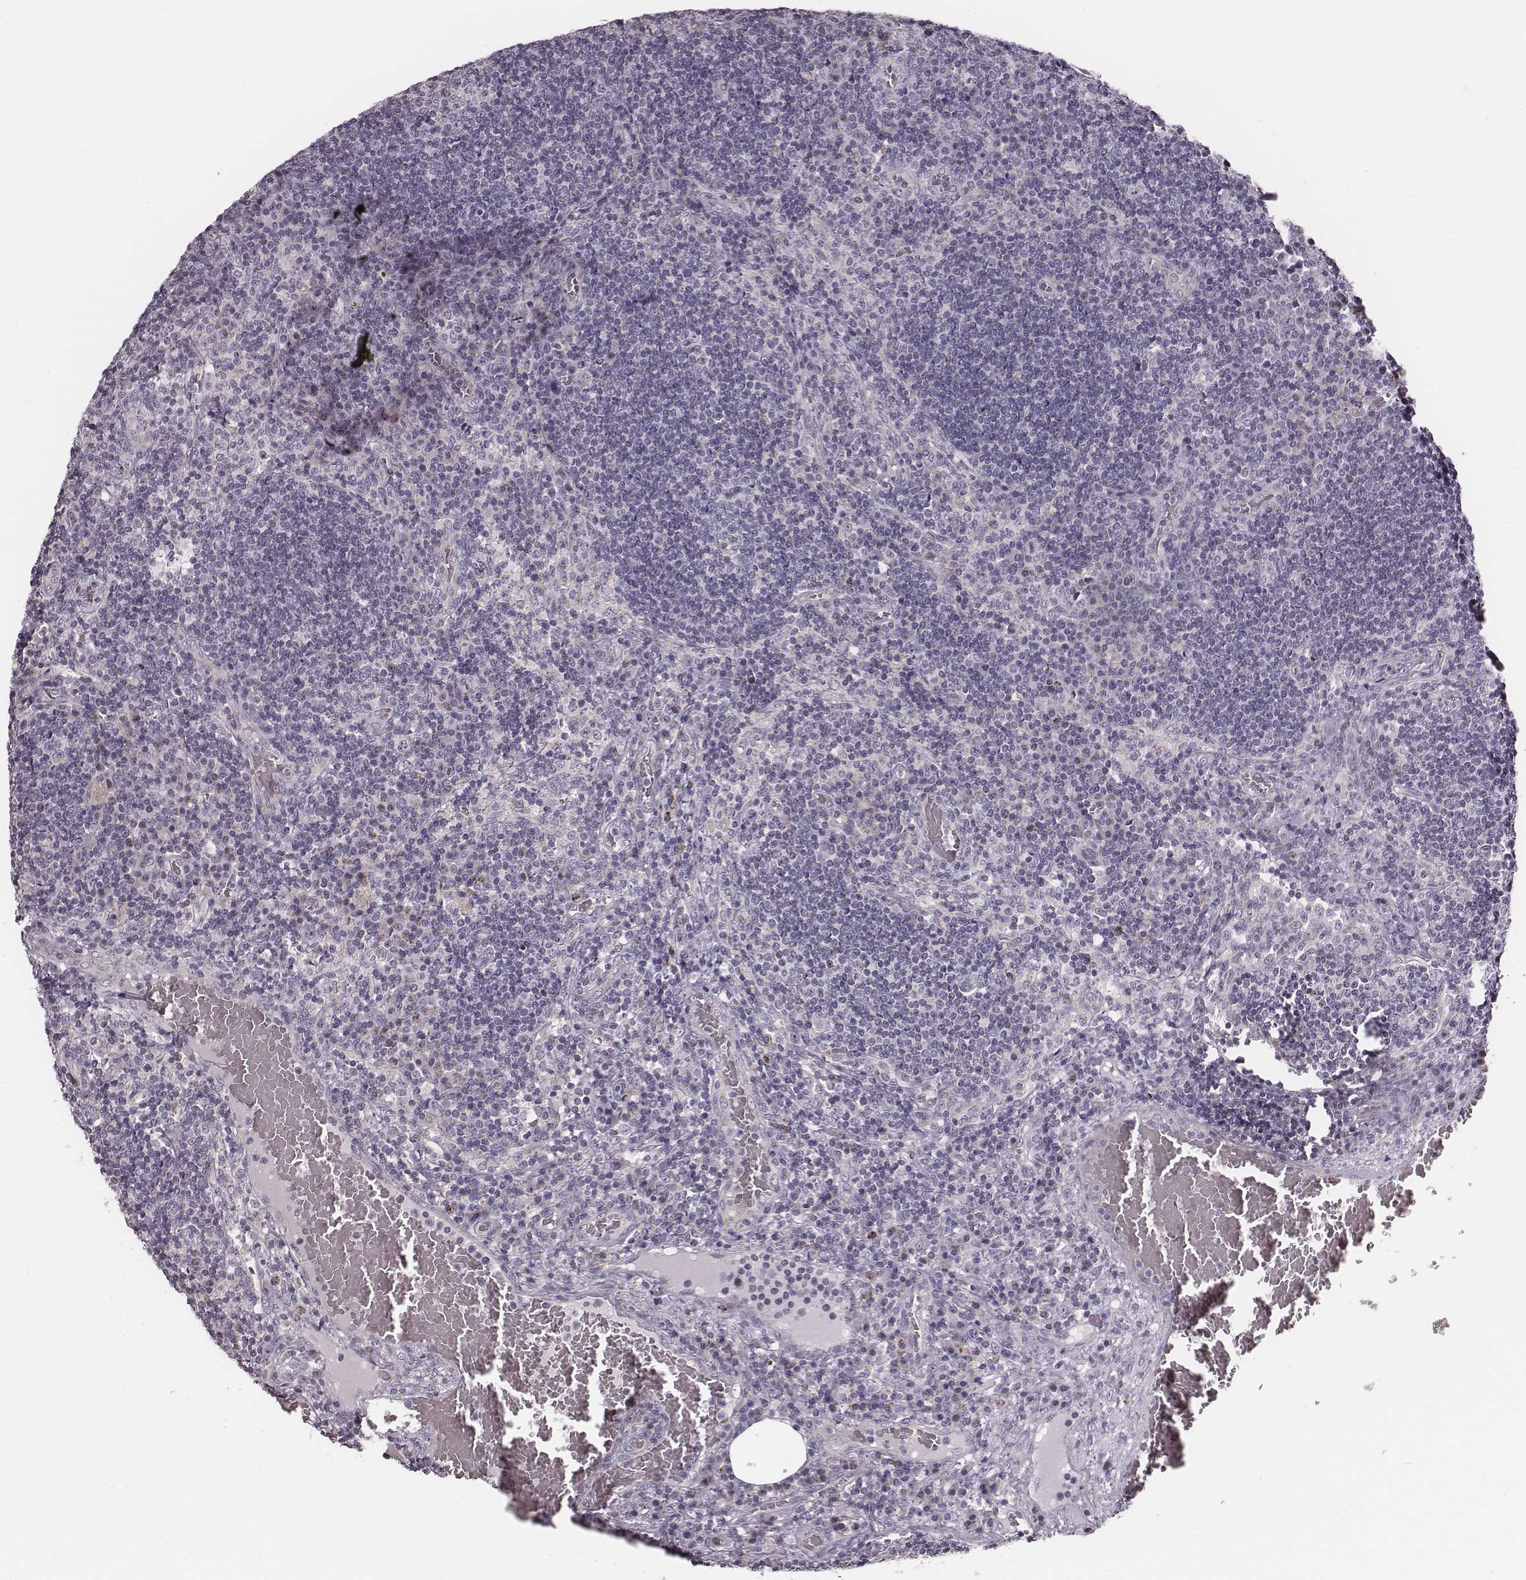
{"staining": {"intensity": "negative", "quantity": "none", "location": "none"}, "tissue": "lymph node", "cell_type": "Germinal center cells", "image_type": "normal", "snomed": [{"axis": "morphology", "description": "Normal tissue, NOS"}, {"axis": "topography", "description": "Lymph node"}], "caption": "A photomicrograph of human lymph node is negative for staining in germinal center cells. (DAB (3,3'-diaminobenzidine) immunohistochemistry, high magnification).", "gene": "UBL4B", "patient": {"sex": "male", "age": 63}}